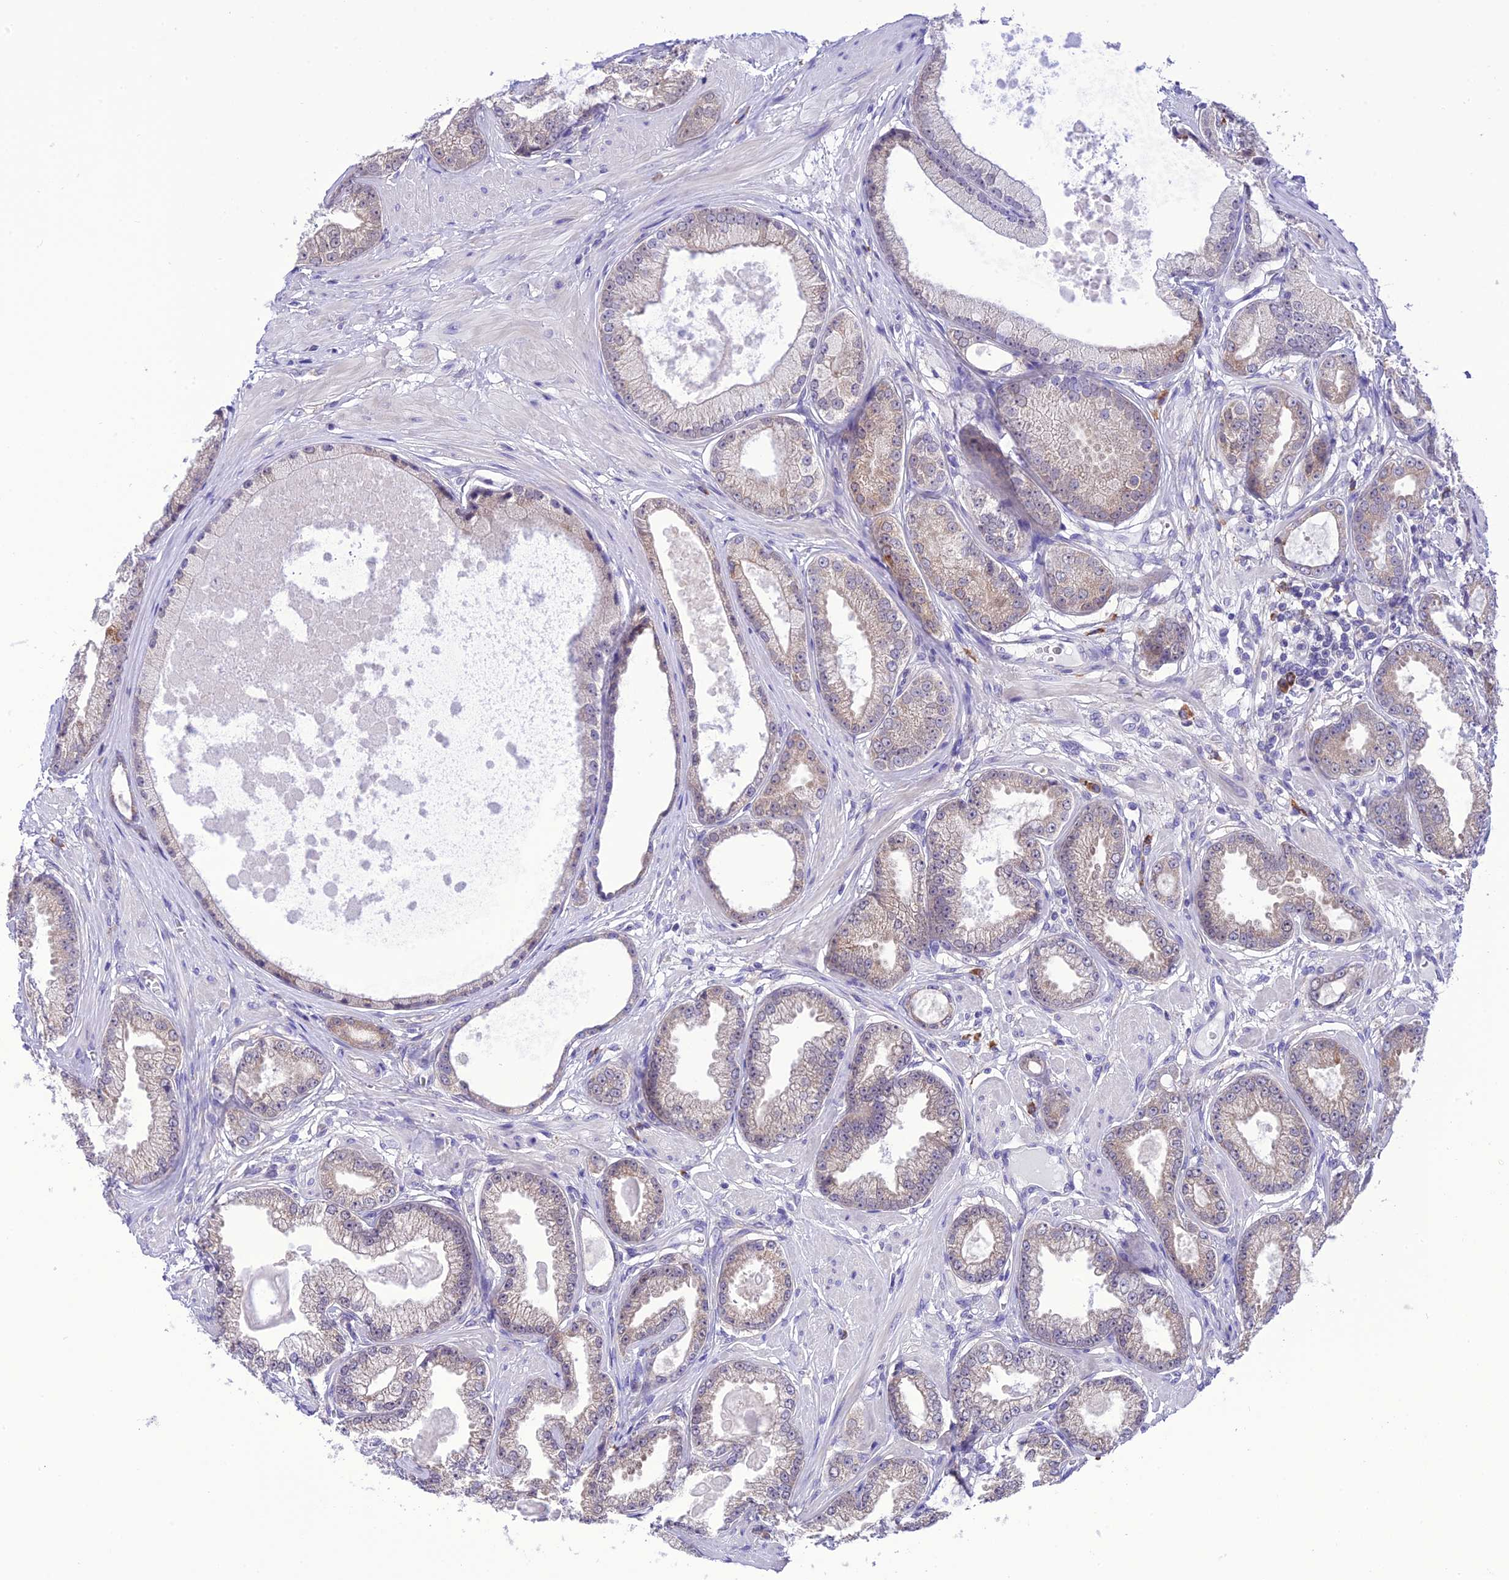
{"staining": {"intensity": "weak", "quantity": "<25%", "location": "cytoplasmic/membranous"}, "tissue": "prostate cancer", "cell_type": "Tumor cells", "image_type": "cancer", "snomed": [{"axis": "morphology", "description": "Adenocarcinoma, Low grade"}, {"axis": "topography", "description": "Prostate"}], "caption": "Immunohistochemistry image of neoplastic tissue: human prostate cancer stained with DAB exhibits no significant protein staining in tumor cells.", "gene": "RNF126", "patient": {"sex": "male", "age": 64}}